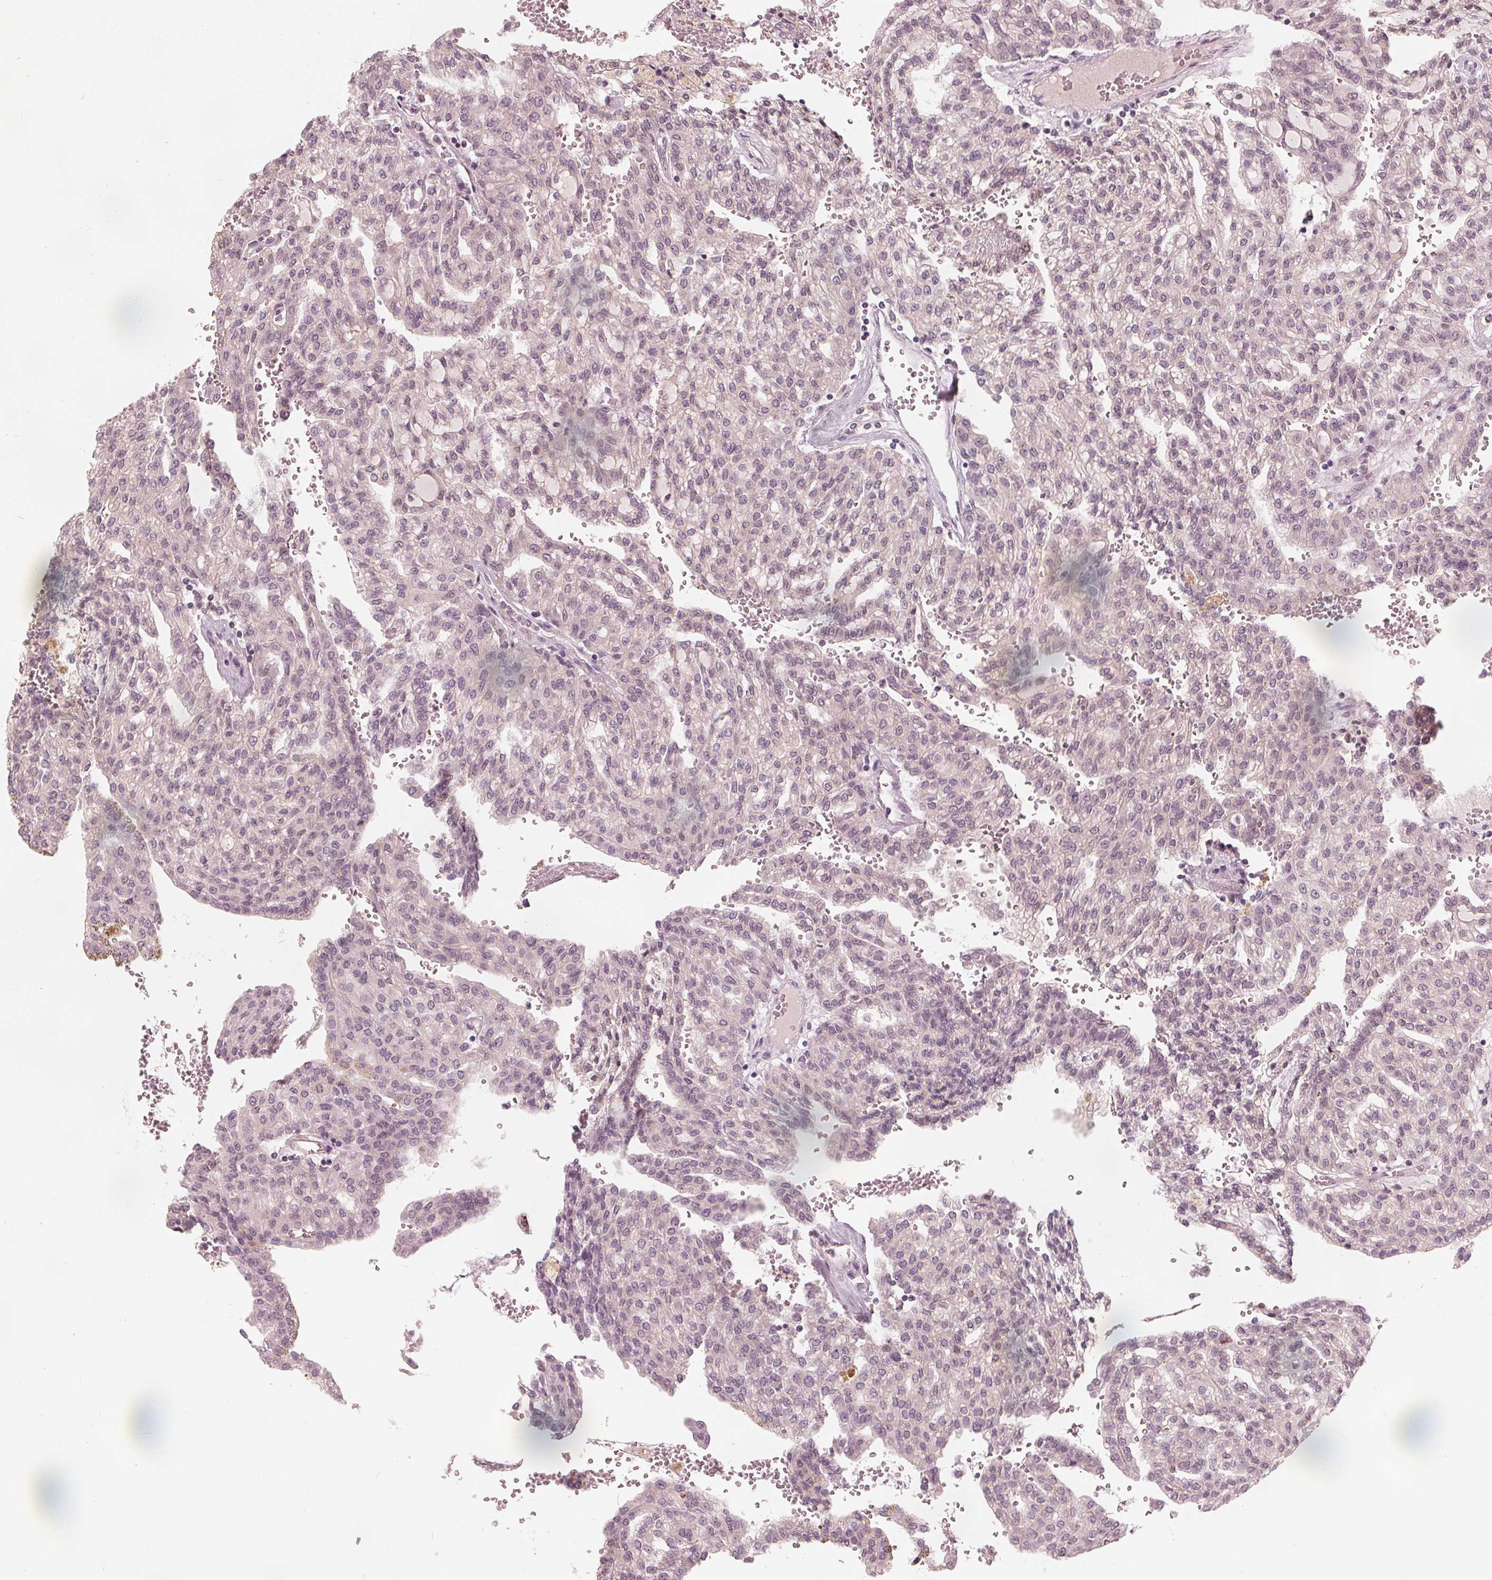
{"staining": {"intensity": "negative", "quantity": "none", "location": "none"}, "tissue": "renal cancer", "cell_type": "Tumor cells", "image_type": "cancer", "snomed": [{"axis": "morphology", "description": "Adenocarcinoma, NOS"}, {"axis": "topography", "description": "Kidney"}], "caption": "A high-resolution micrograph shows immunohistochemistry (IHC) staining of renal cancer, which reveals no significant positivity in tumor cells. (DAB (3,3'-diaminobenzidine) IHC with hematoxylin counter stain).", "gene": "SAT2", "patient": {"sex": "male", "age": 63}}